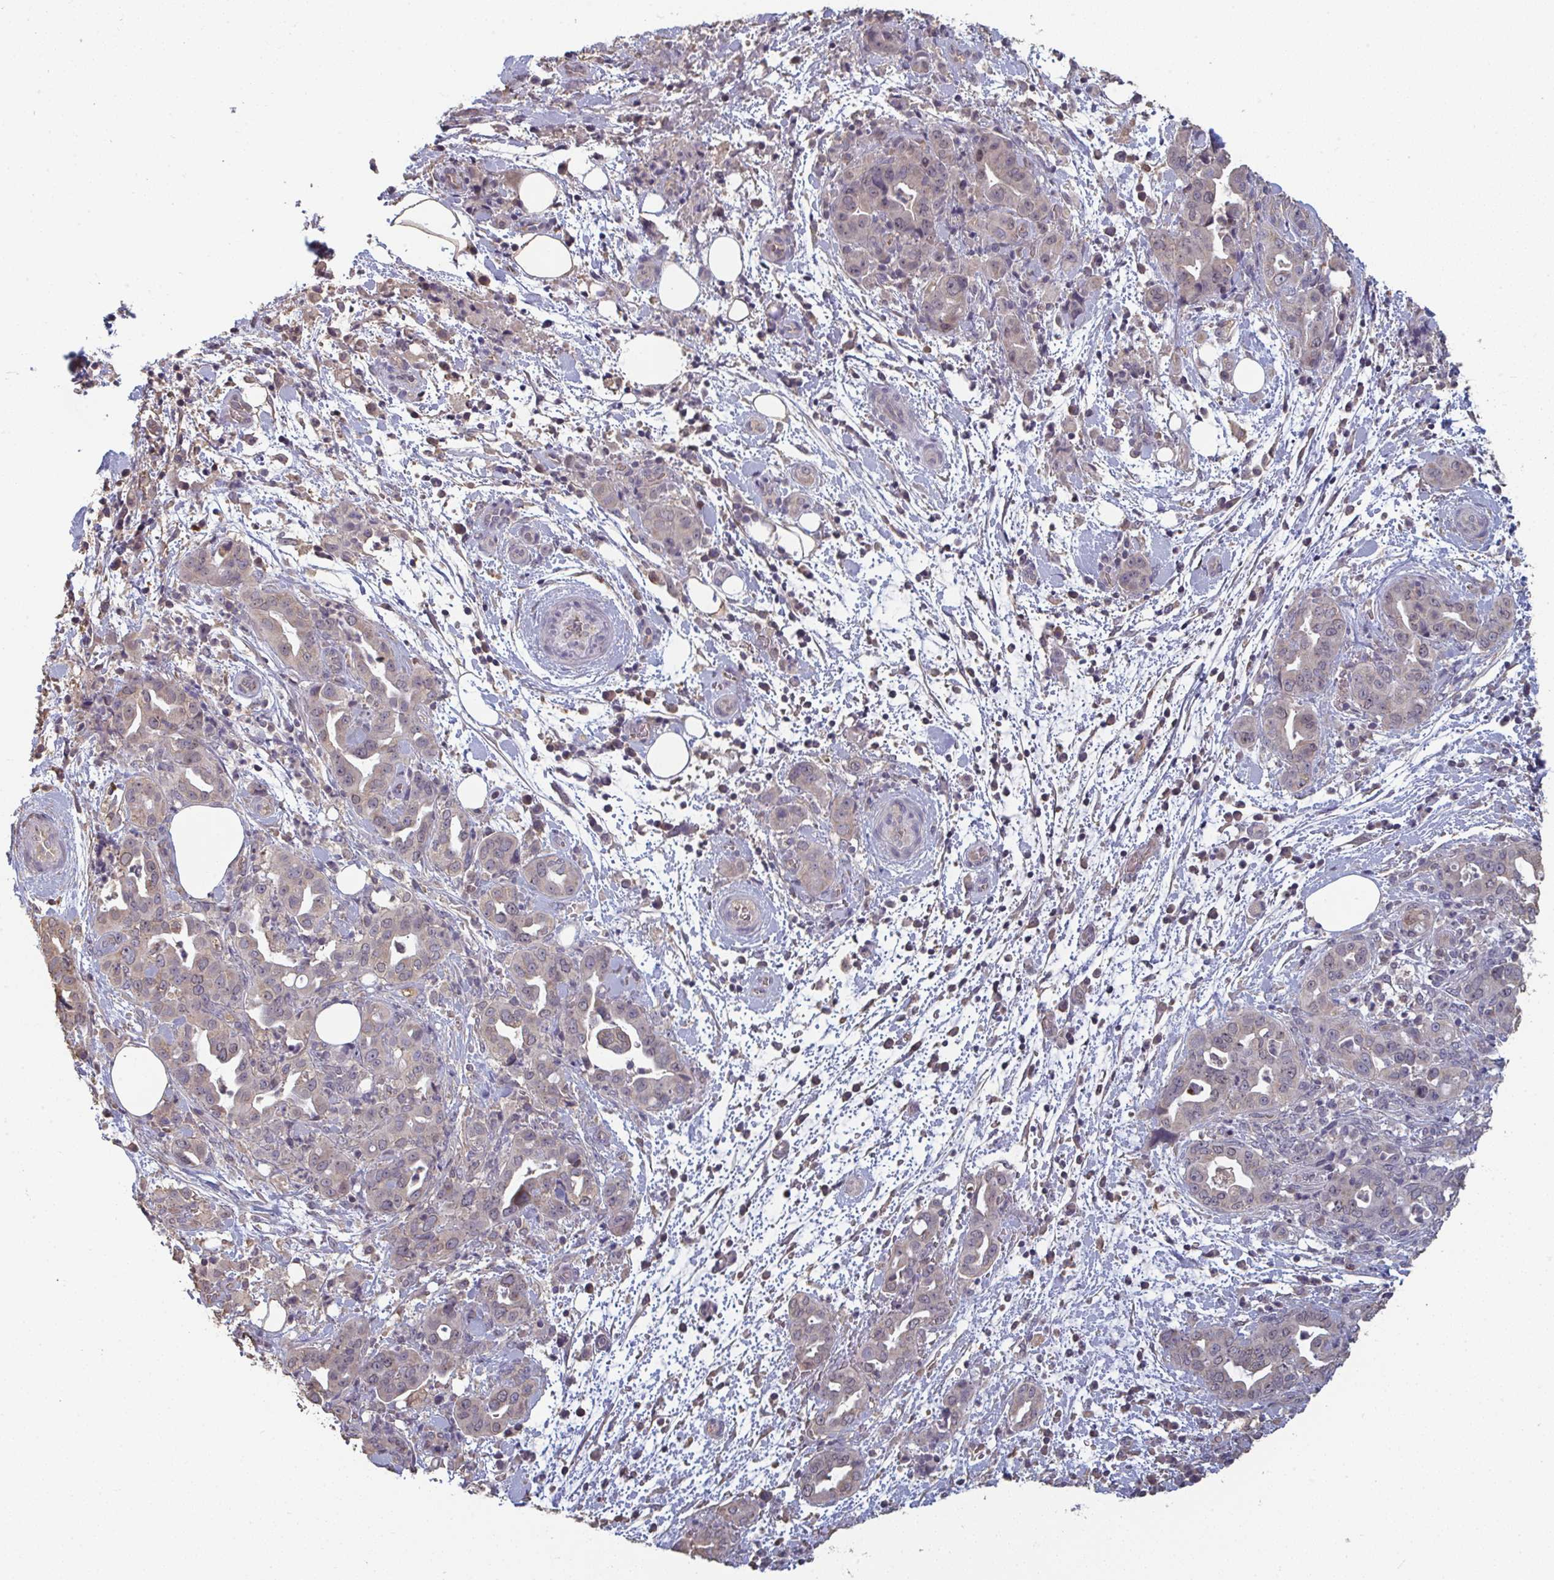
{"staining": {"intensity": "weak", "quantity": "25%-75%", "location": "cytoplasmic/membranous"}, "tissue": "pancreatic cancer", "cell_type": "Tumor cells", "image_type": "cancer", "snomed": [{"axis": "morphology", "description": "Normal tissue, NOS"}, {"axis": "morphology", "description": "Adenocarcinoma, NOS"}, {"axis": "topography", "description": "Lymph node"}, {"axis": "topography", "description": "Pancreas"}], "caption": "Immunohistochemistry (IHC) micrograph of neoplastic tissue: pancreatic adenocarcinoma stained using immunohistochemistry (IHC) reveals low levels of weak protein expression localized specifically in the cytoplasmic/membranous of tumor cells, appearing as a cytoplasmic/membranous brown color.", "gene": "LIX1", "patient": {"sex": "female", "age": 67}}